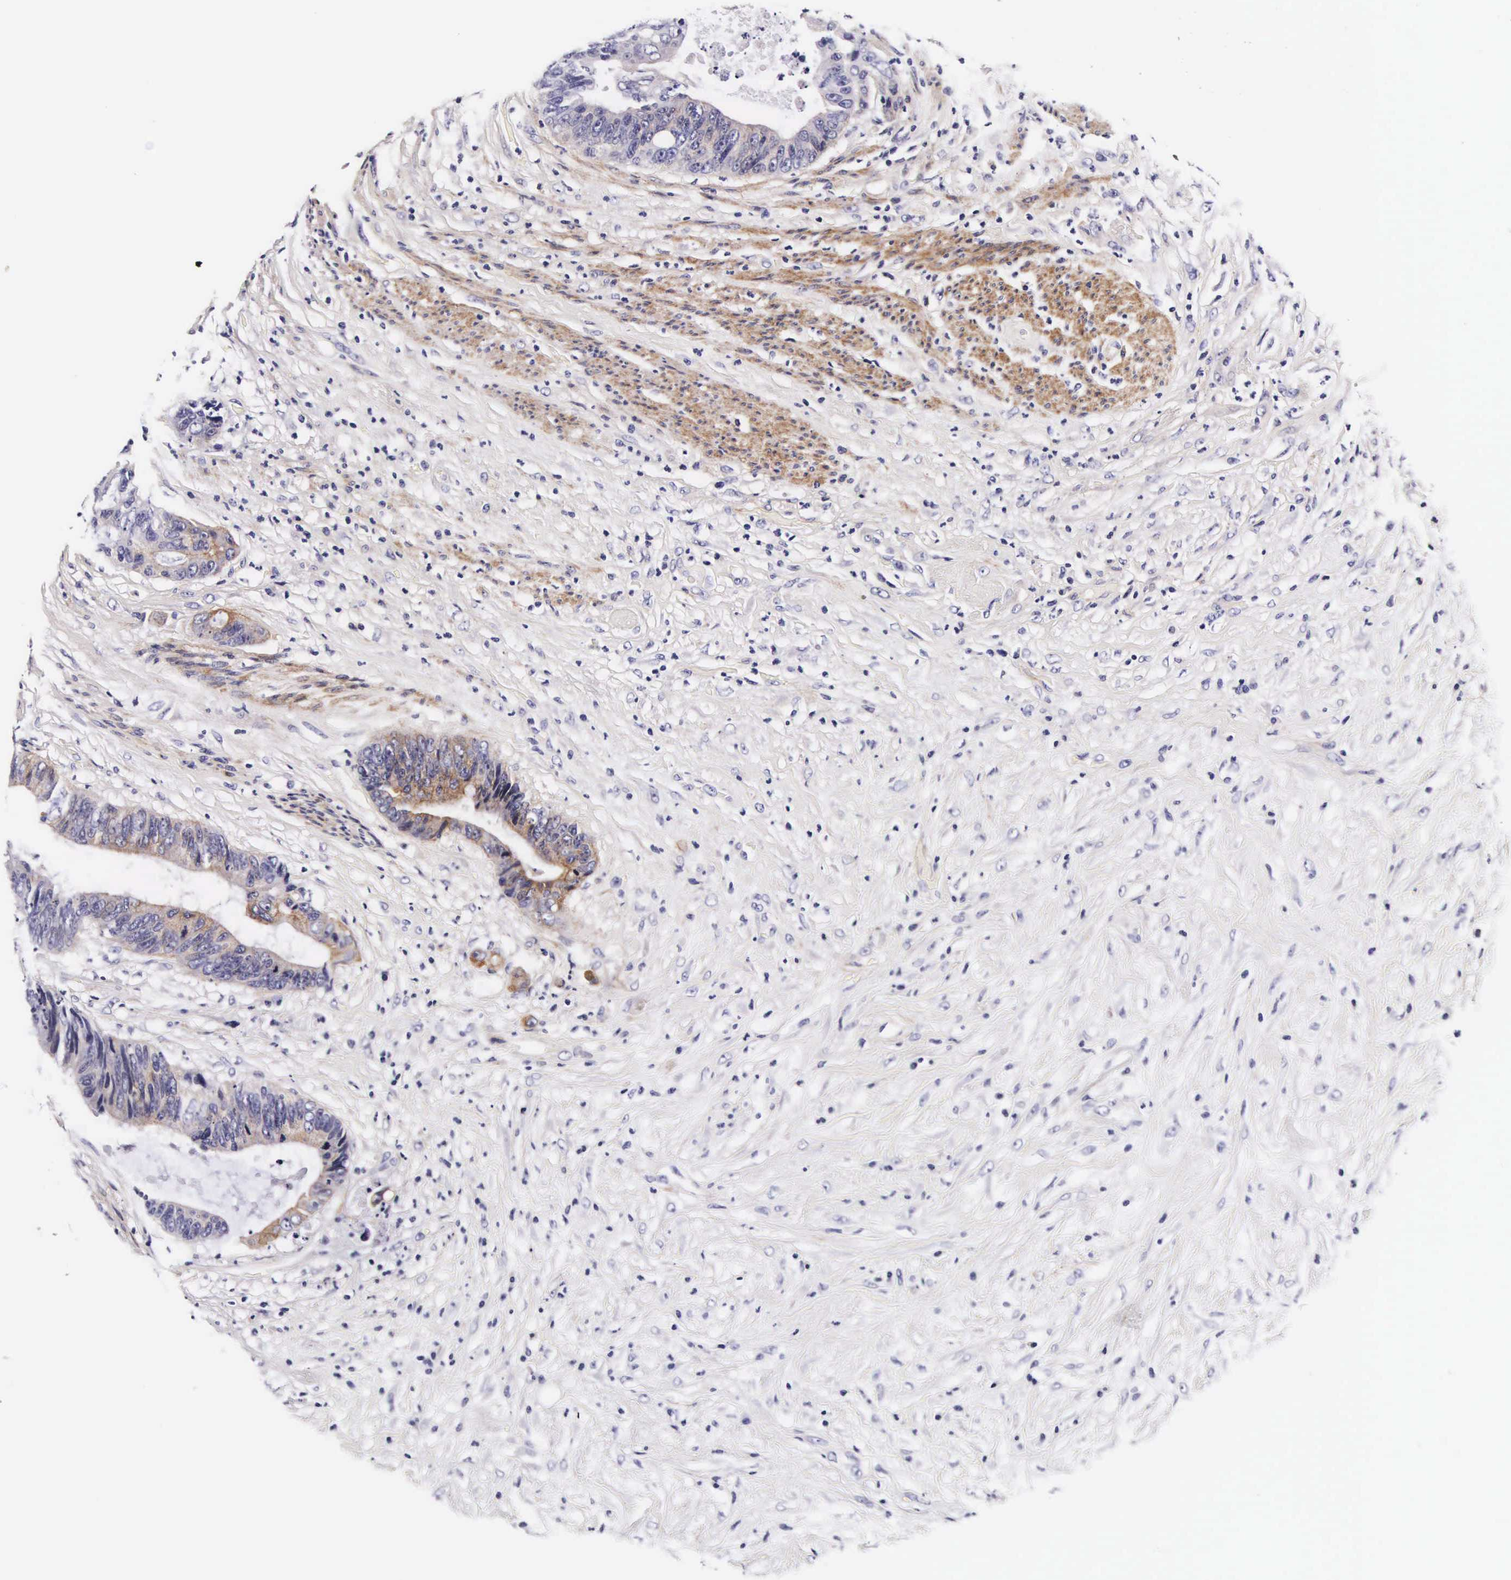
{"staining": {"intensity": "negative", "quantity": "none", "location": "none"}, "tissue": "colorectal cancer", "cell_type": "Tumor cells", "image_type": "cancer", "snomed": [{"axis": "morphology", "description": "Adenocarcinoma, NOS"}, {"axis": "topography", "description": "Rectum"}], "caption": "This is an immunohistochemistry image of human colorectal adenocarcinoma. There is no positivity in tumor cells.", "gene": "UPRT", "patient": {"sex": "female", "age": 65}}